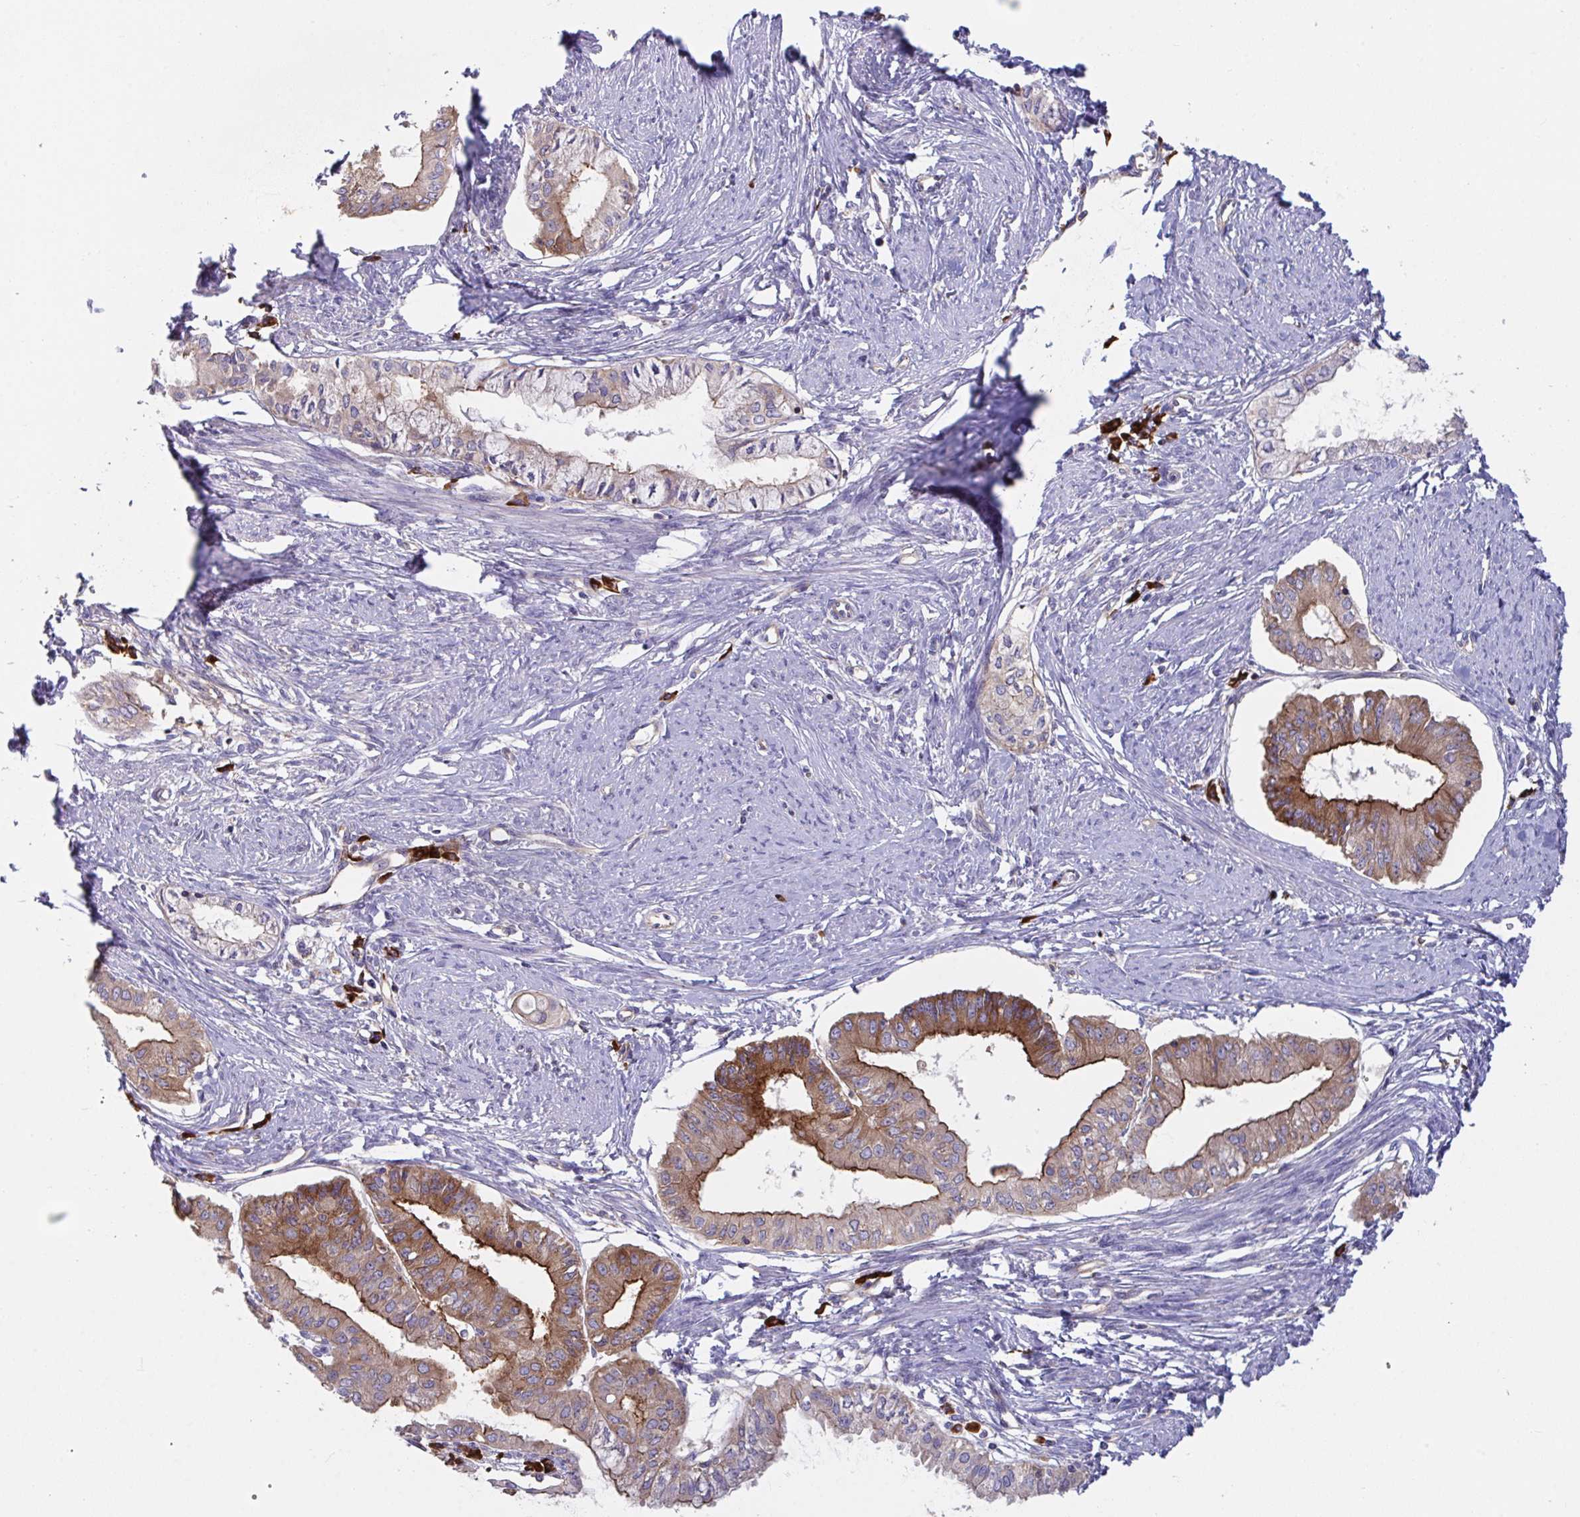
{"staining": {"intensity": "moderate", "quantity": "25%-75%", "location": "cytoplasmic/membranous"}, "tissue": "endometrial cancer", "cell_type": "Tumor cells", "image_type": "cancer", "snomed": [{"axis": "morphology", "description": "Adenocarcinoma, NOS"}, {"axis": "topography", "description": "Endometrium"}], "caption": "IHC histopathology image of endometrial cancer stained for a protein (brown), which exhibits medium levels of moderate cytoplasmic/membranous expression in about 25%-75% of tumor cells.", "gene": "YARS2", "patient": {"sex": "female", "age": 76}}